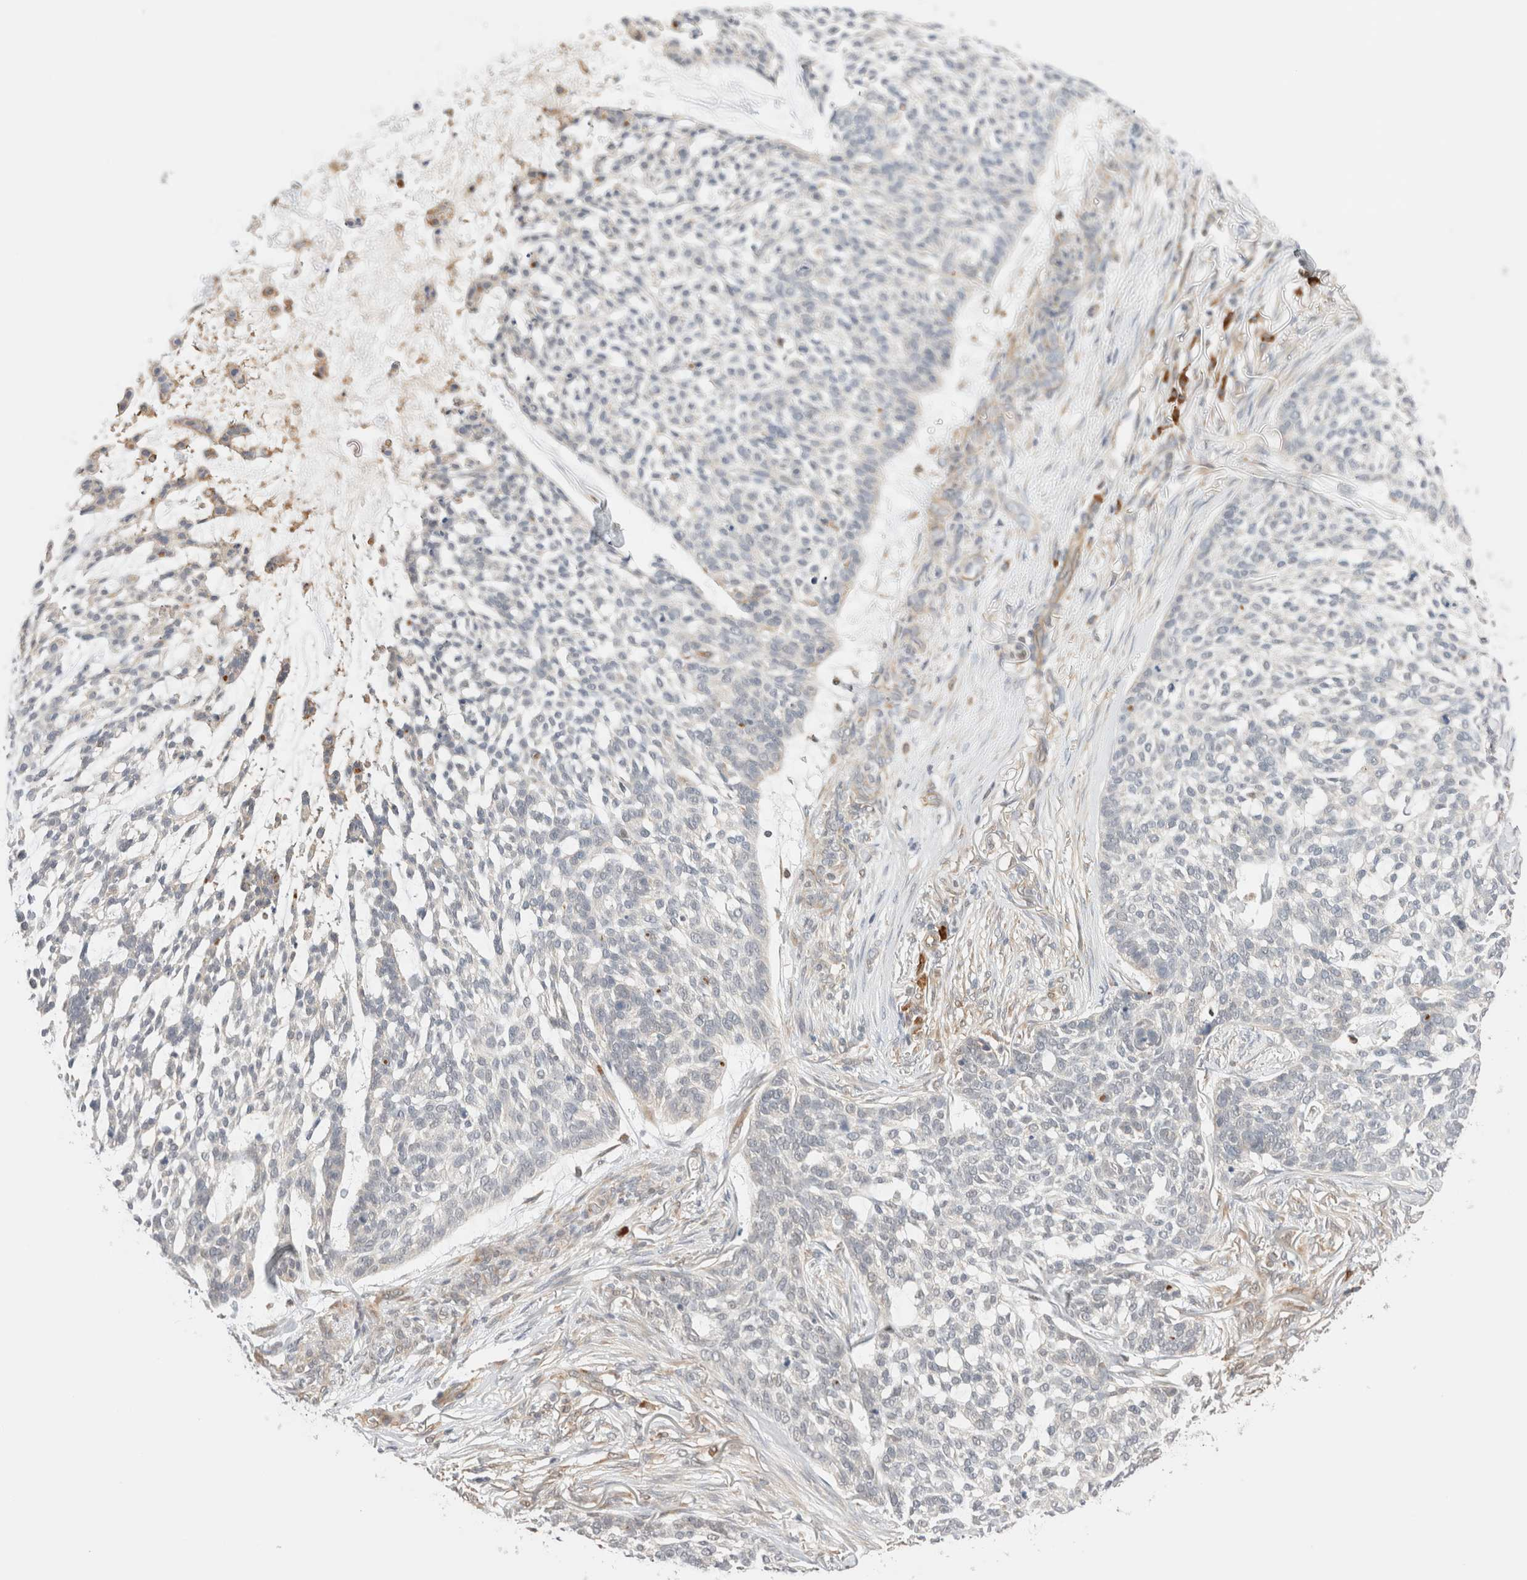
{"staining": {"intensity": "negative", "quantity": "none", "location": "none"}, "tissue": "skin cancer", "cell_type": "Tumor cells", "image_type": "cancer", "snomed": [{"axis": "morphology", "description": "Basal cell carcinoma"}, {"axis": "topography", "description": "Skin"}], "caption": "Immunohistochemistry (IHC) photomicrograph of neoplastic tissue: human basal cell carcinoma (skin) stained with DAB demonstrates no significant protein expression in tumor cells. (Stains: DAB (3,3'-diaminobenzidine) IHC with hematoxylin counter stain, Microscopy: brightfield microscopy at high magnification).", "gene": "SYVN1", "patient": {"sex": "female", "age": 64}}